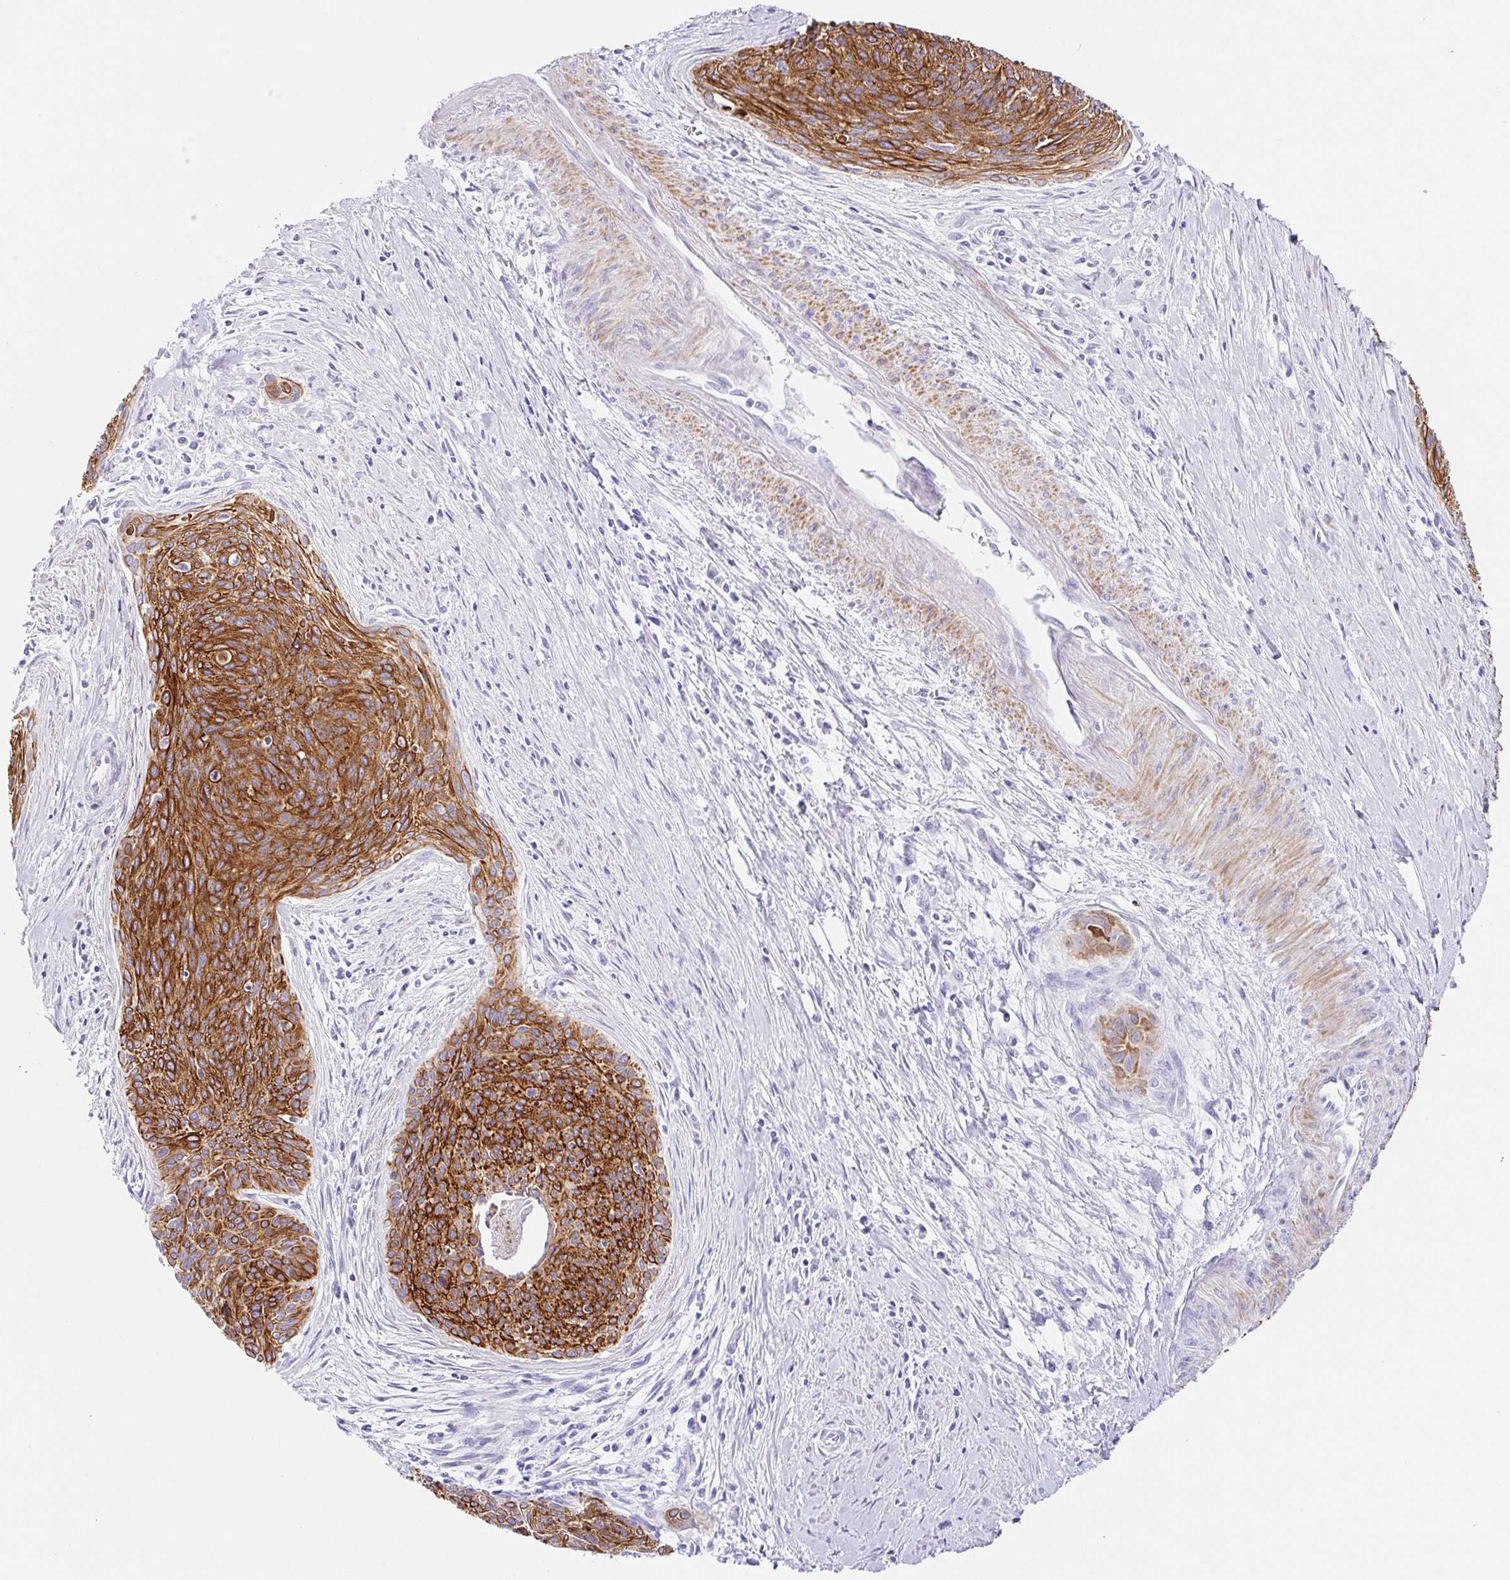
{"staining": {"intensity": "strong", "quantity": ">75%", "location": "cytoplasmic/membranous"}, "tissue": "cervical cancer", "cell_type": "Tumor cells", "image_type": "cancer", "snomed": [{"axis": "morphology", "description": "Squamous cell carcinoma, NOS"}, {"axis": "topography", "description": "Cervix"}], "caption": "DAB (3,3'-diaminobenzidine) immunohistochemical staining of cervical cancer shows strong cytoplasmic/membranous protein positivity in about >75% of tumor cells.", "gene": "CLDND2", "patient": {"sex": "female", "age": 55}}